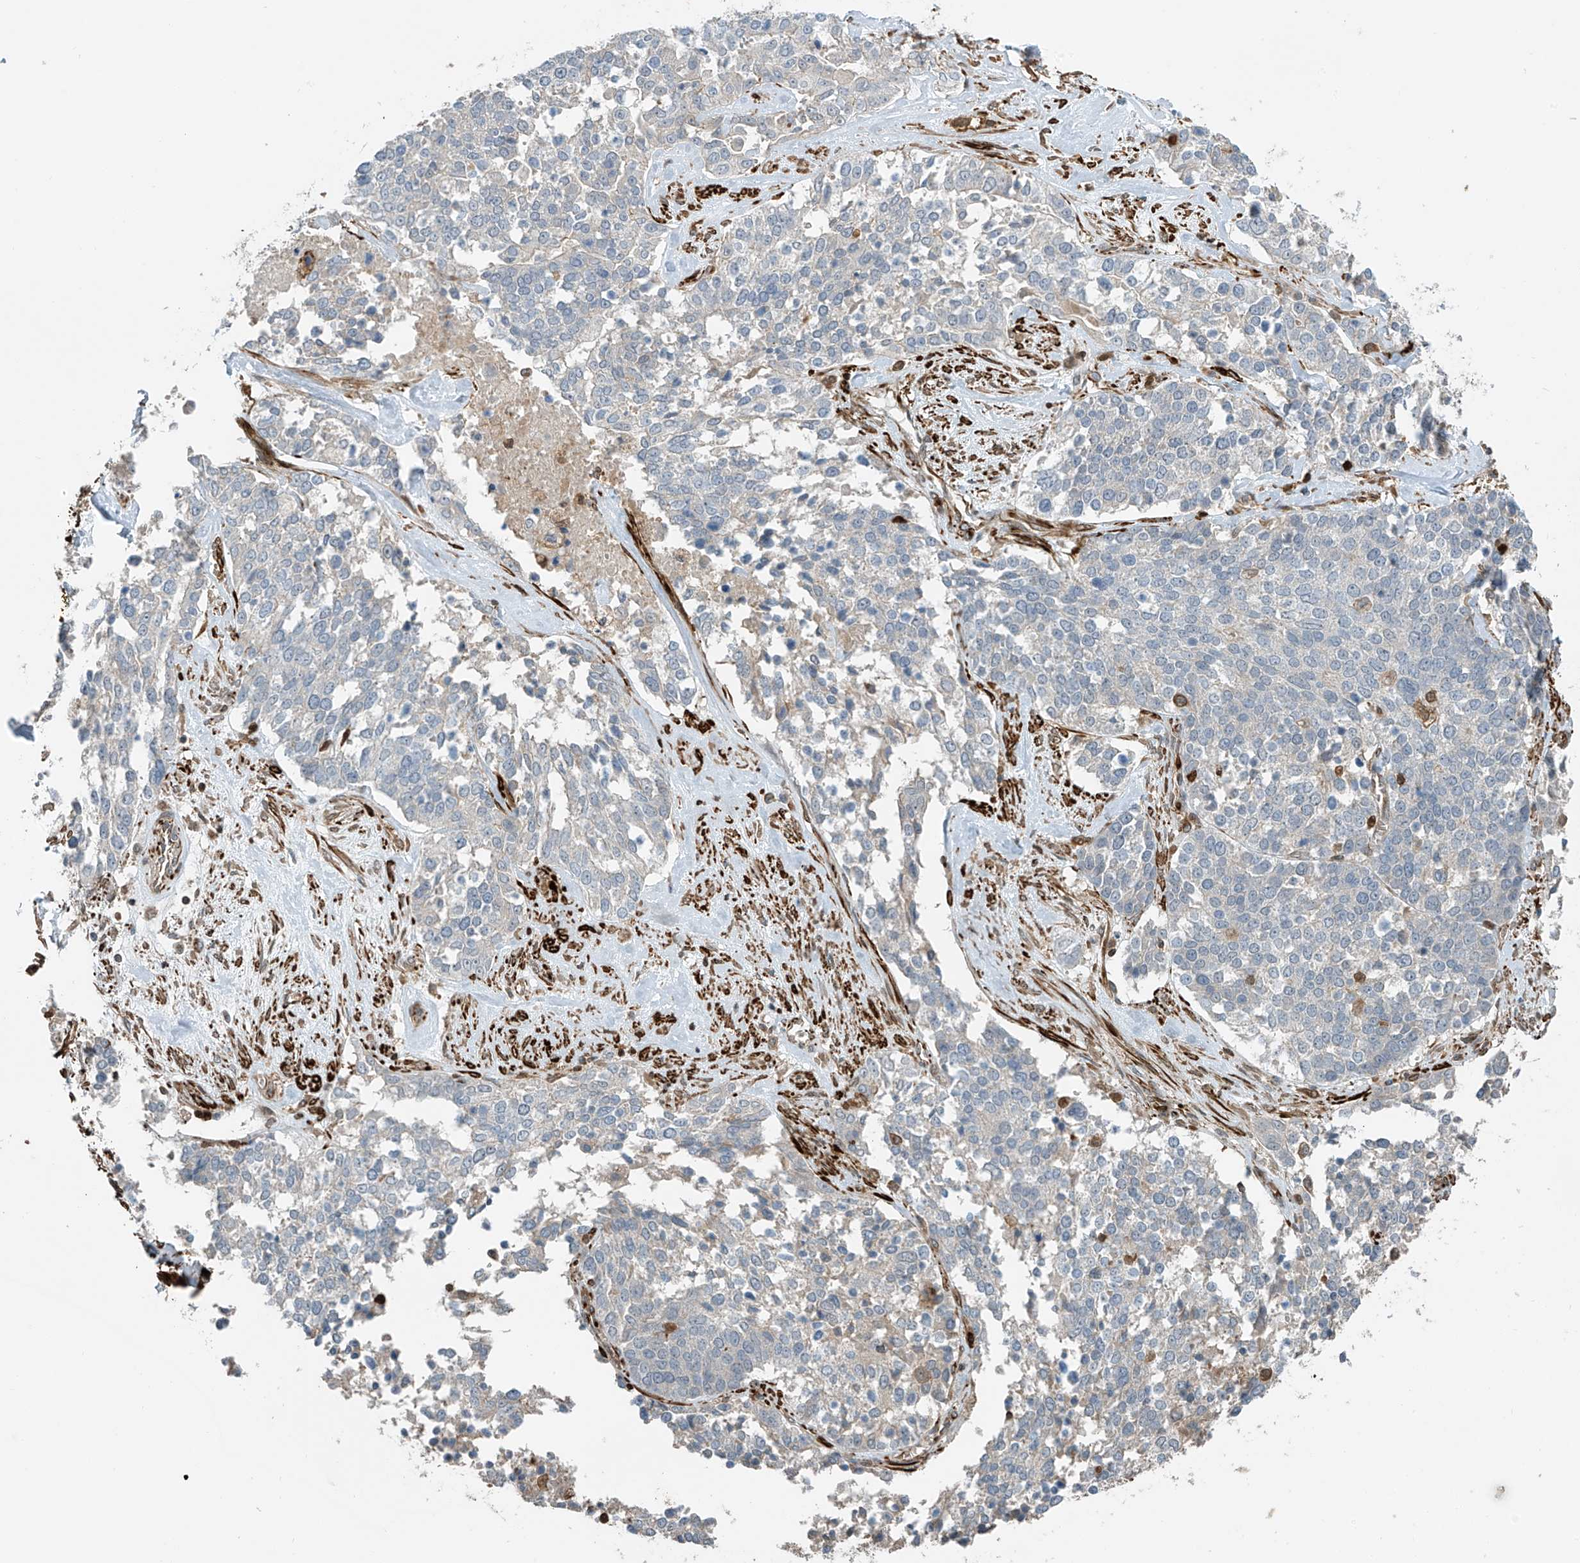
{"staining": {"intensity": "negative", "quantity": "none", "location": "none"}, "tissue": "ovarian cancer", "cell_type": "Tumor cells", "image_type": "cancer", "snomed": [{"axis": "morphology", "description": "Cystadenocarcinoma, serous, NOS"}, {"axis": "topography", "description": "Ovary"}], "caption": "This is a photomicrograph of immunohistochemistry staining of serous cystadenocarcinoma (ovarian), which shows no staining in tumor cells.", "gene": "SH3BGRL3", "patient": {"sex": "female", "age": 44}}